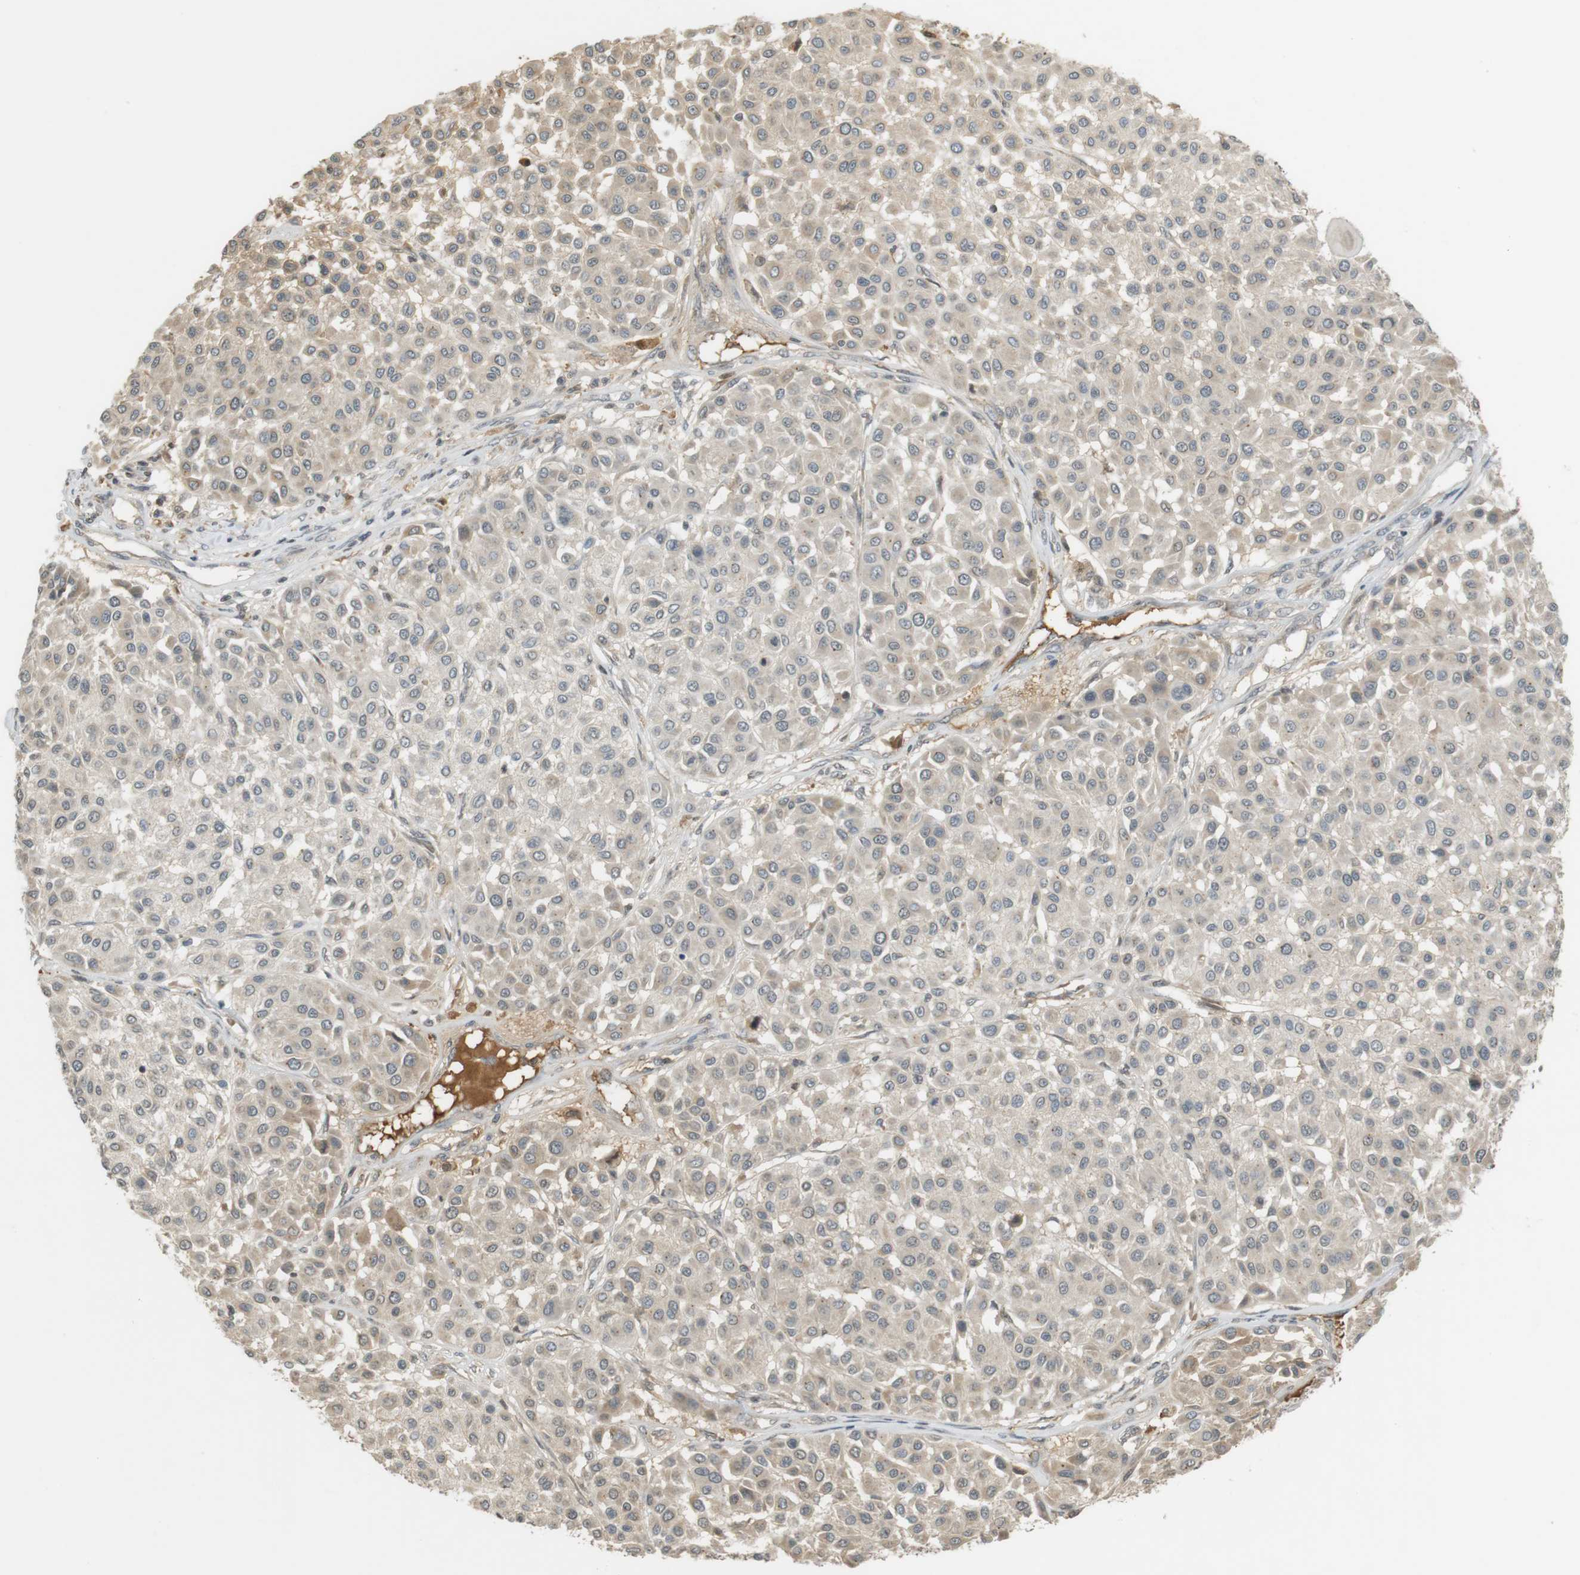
{"staining": {"intensity": "weak", "quantity": "<25%", "location": "cytoplasmic/membranous"}, "tissue": "melanoma", "cell_type": "Tumor cells", "image_type": "cancer", "snomed": [{"axis": "morphology", "description": "Malignant melanoma, Metastatic site"}, {"axis": "topography", "description": "Soft tissue"}], "caption": "The photomicrograph exhibits no staining of tumor cells in melanoma.", "gene": "SRR", "patient": {"sex": "male", "age": 41}}